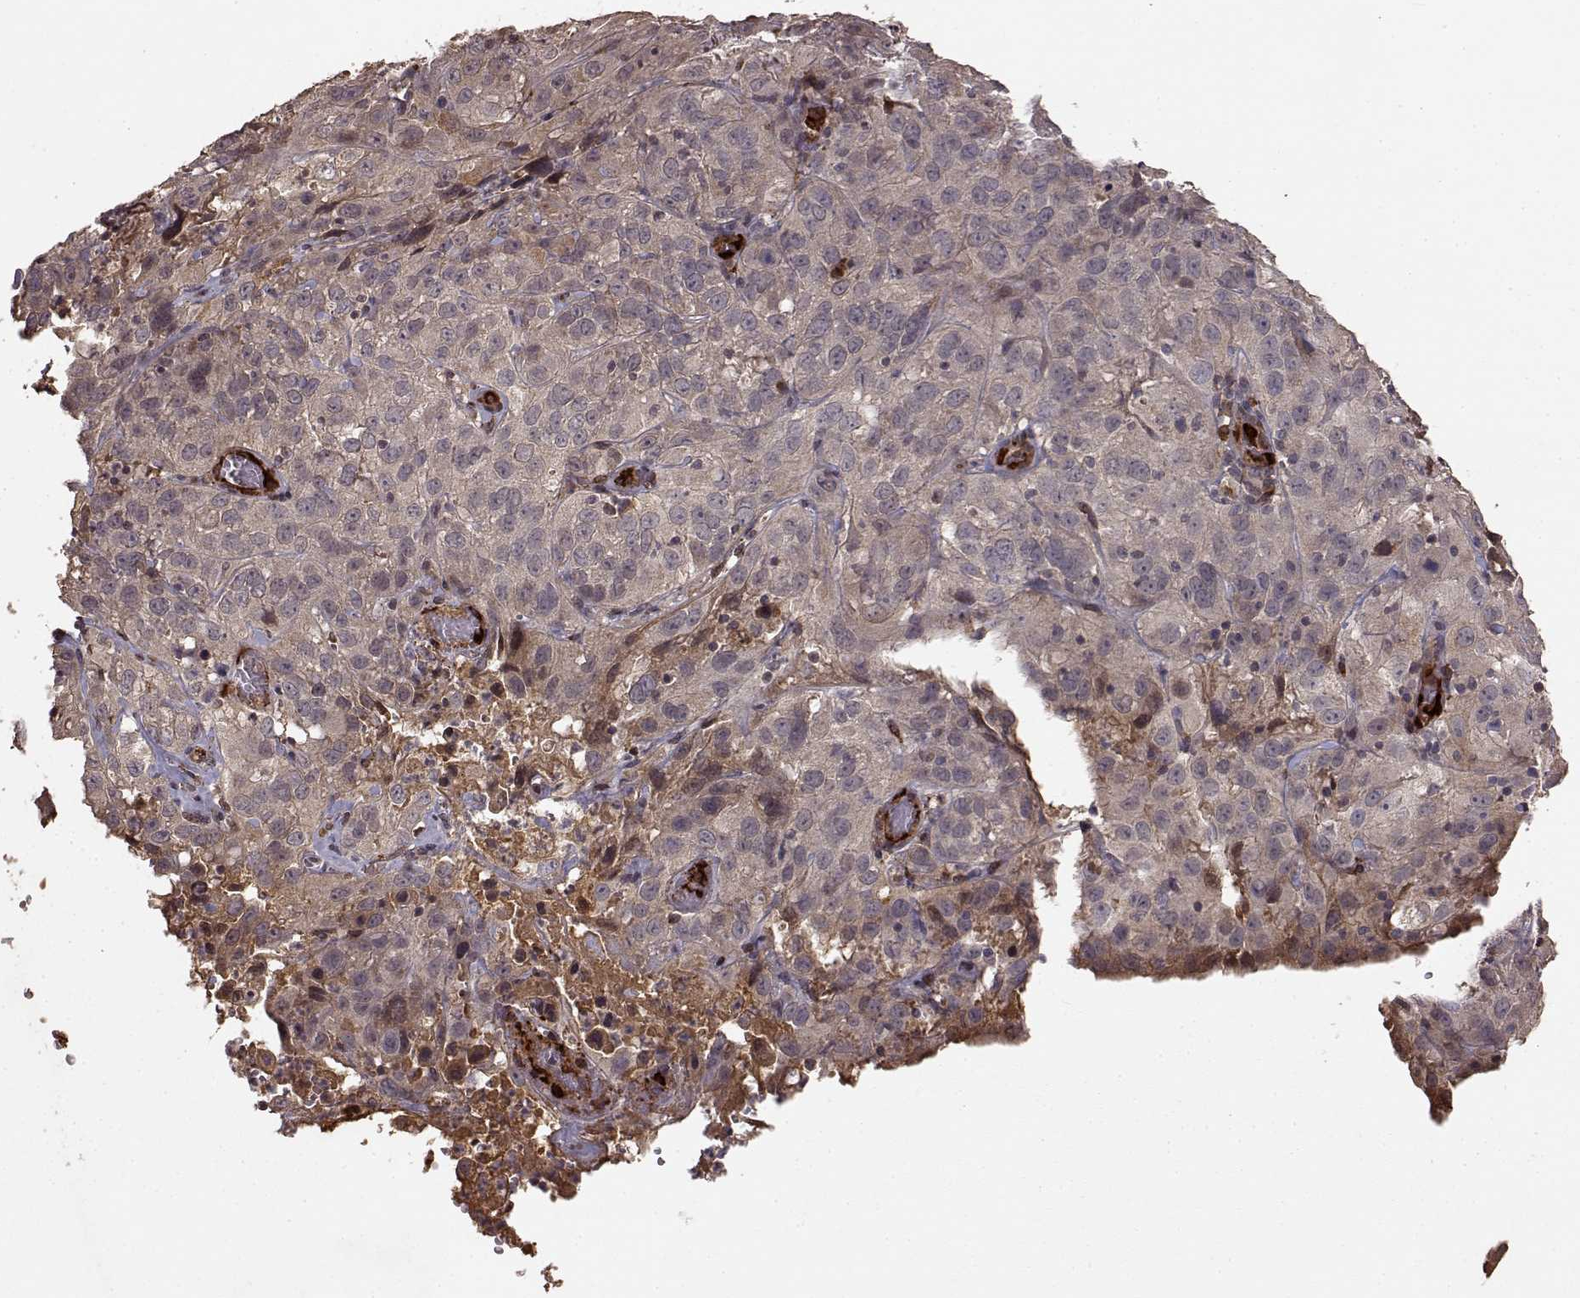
{"staining": {"intensity": "moderate", "quantity": "<25%", "location": "cytoplasmic/membranous"}, "tissue": "cervical cancer", "cell_type": "Tumor cells", "image_type": "cancer", "snomed": [{"axis": "morphology", "description": "Squamous cell carcinoma, NOS"}, {"axis": "topography", "description": "Cervix"}], "caption": "Human cervical cancer stained with a protein marker exhibits moderate staining in tumor cells.", "gene": "FSTL1", "patient": {"sex": "female", "age": 32}}